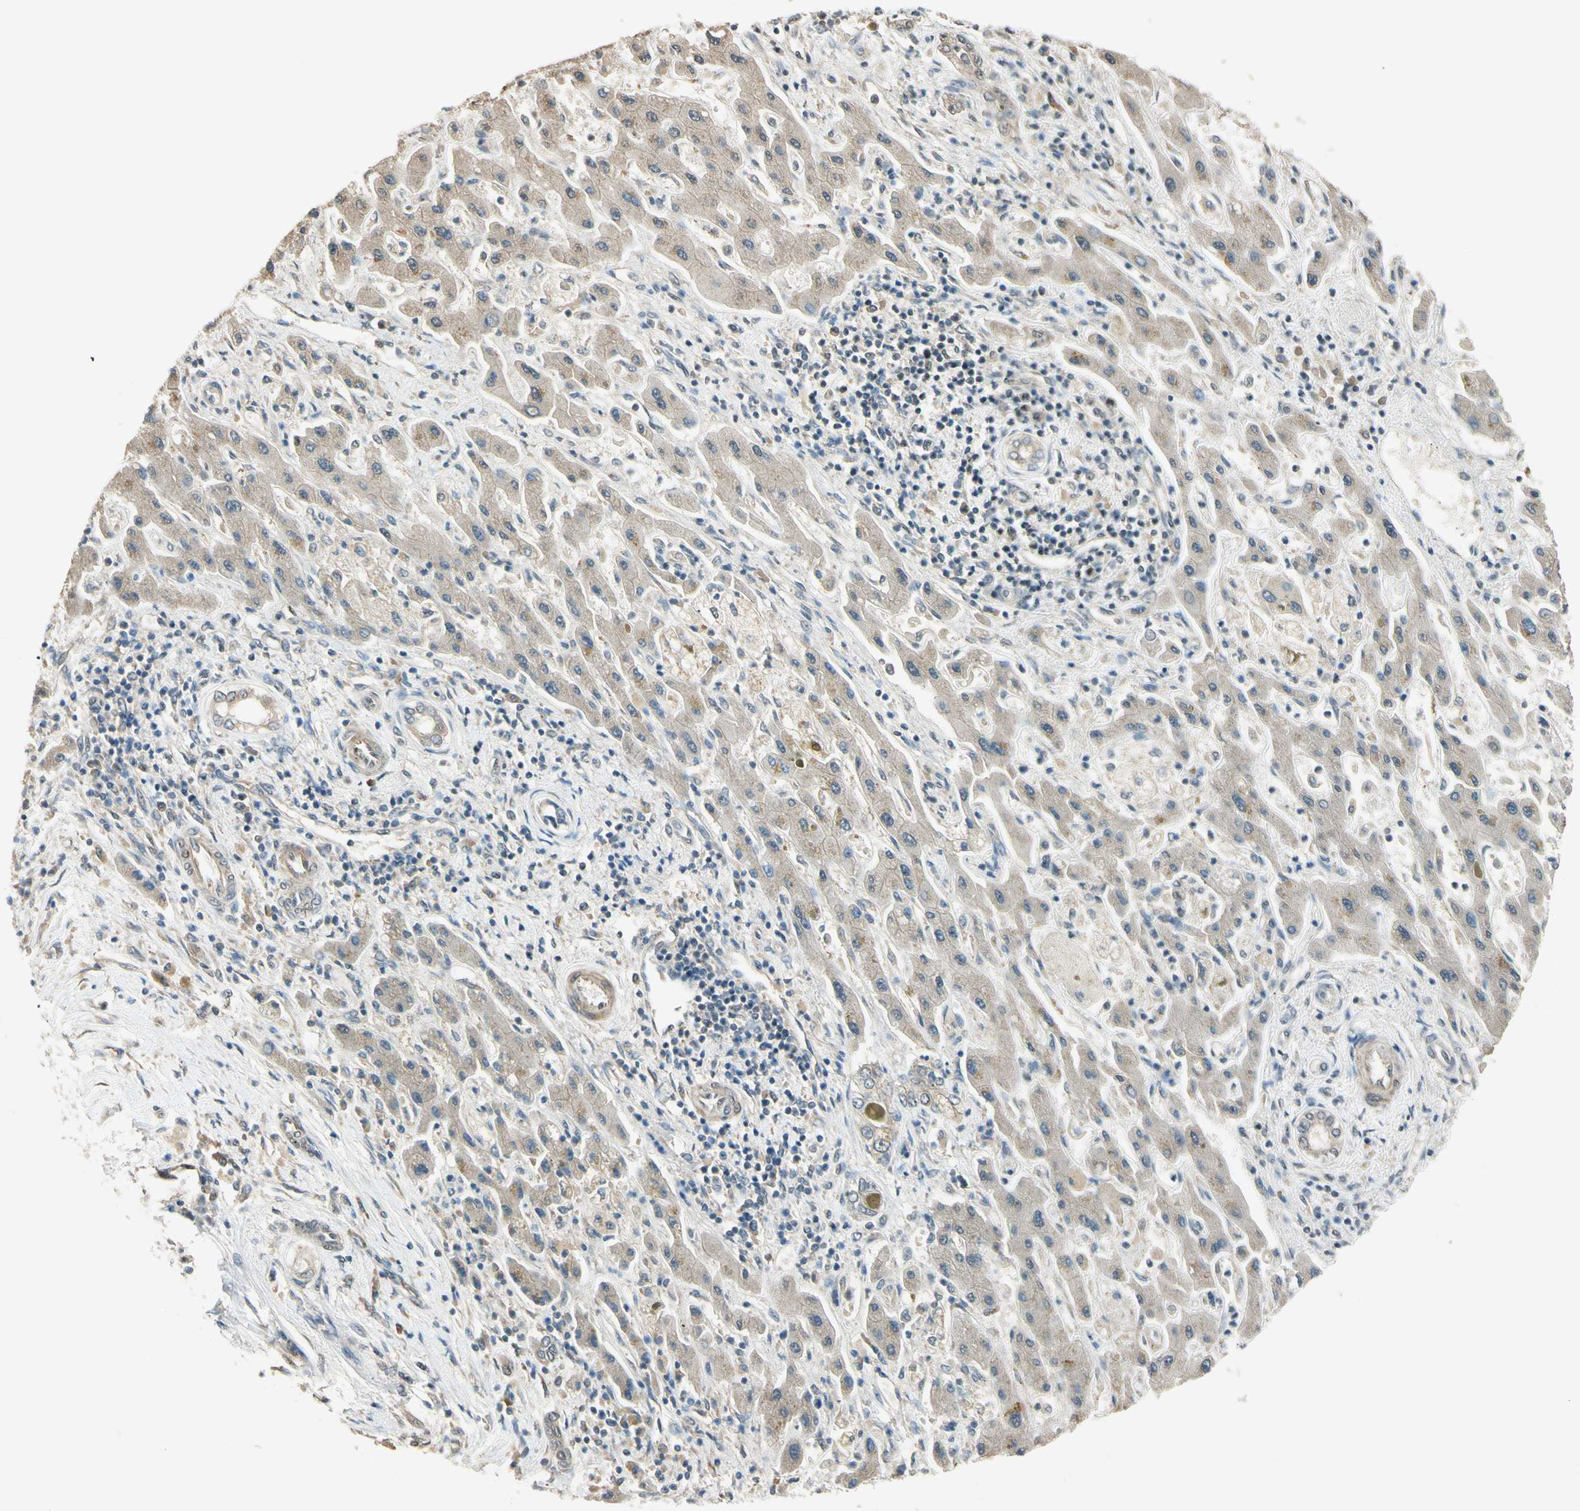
{"staining": {"intensity": "moderate", "quantity": ">75%", "location": "cytoplasmic/membranous,nuclear"}, "tissue": "liver cancer", "cell_type": "Tumor cells", "image_type": "cancer", "snomed": [{"axis": "morphology", "description": "Cholangiocarcinoma"}, {"axis": "topography", "description": "Liver"}], "caption": "A brown stain labels moderate cytoplasmic/membranous and nuclear expression of a protein in liver cancer tumor cells.", "gene": "MCPH1", "patient": {"sex": "male", "age": 50}}